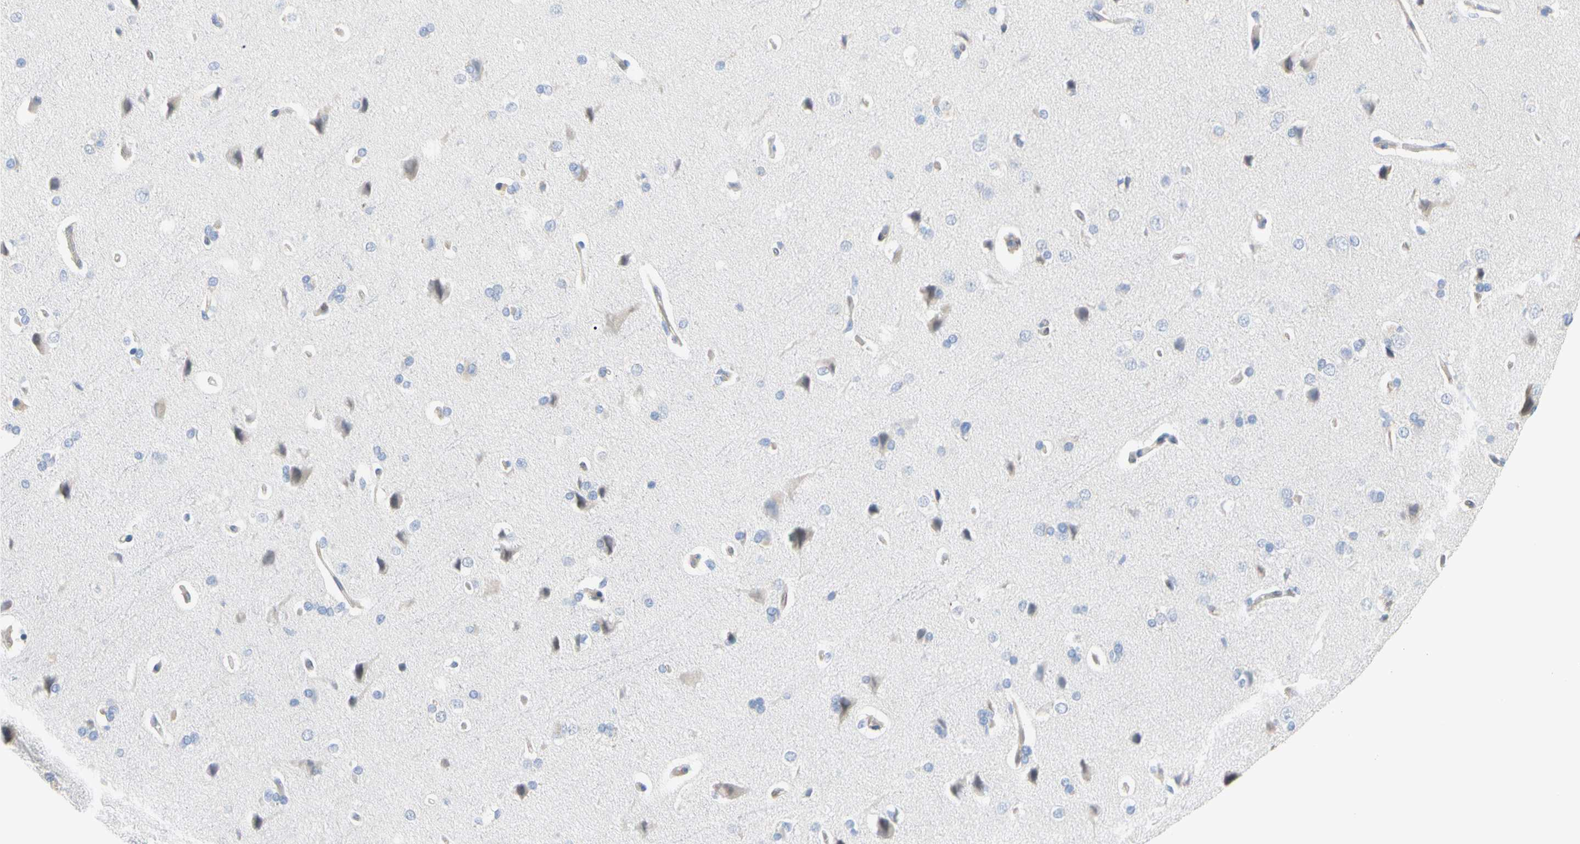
{"staining": {"intensity": "weak", "quantity": "25%-75%", "location": "cytoplasmic/membranous"}, "tissue": "cerebral cortex", "cell_type": "Endothelial cells", "image_type": "normal", "snomed": [{"axis": "morphology", "description": "Normal tissue, NOS"}, {"axis": "topography", "description": "Cerebral cortex"}], "caption": "Protein staining of benign cerebral cortex shows weak cytoplasmic/membranous expression in approximately 25%-75% of endothelial cells.", "gene": "MCL1", "patient": {"sex": "male", "age": 62}}